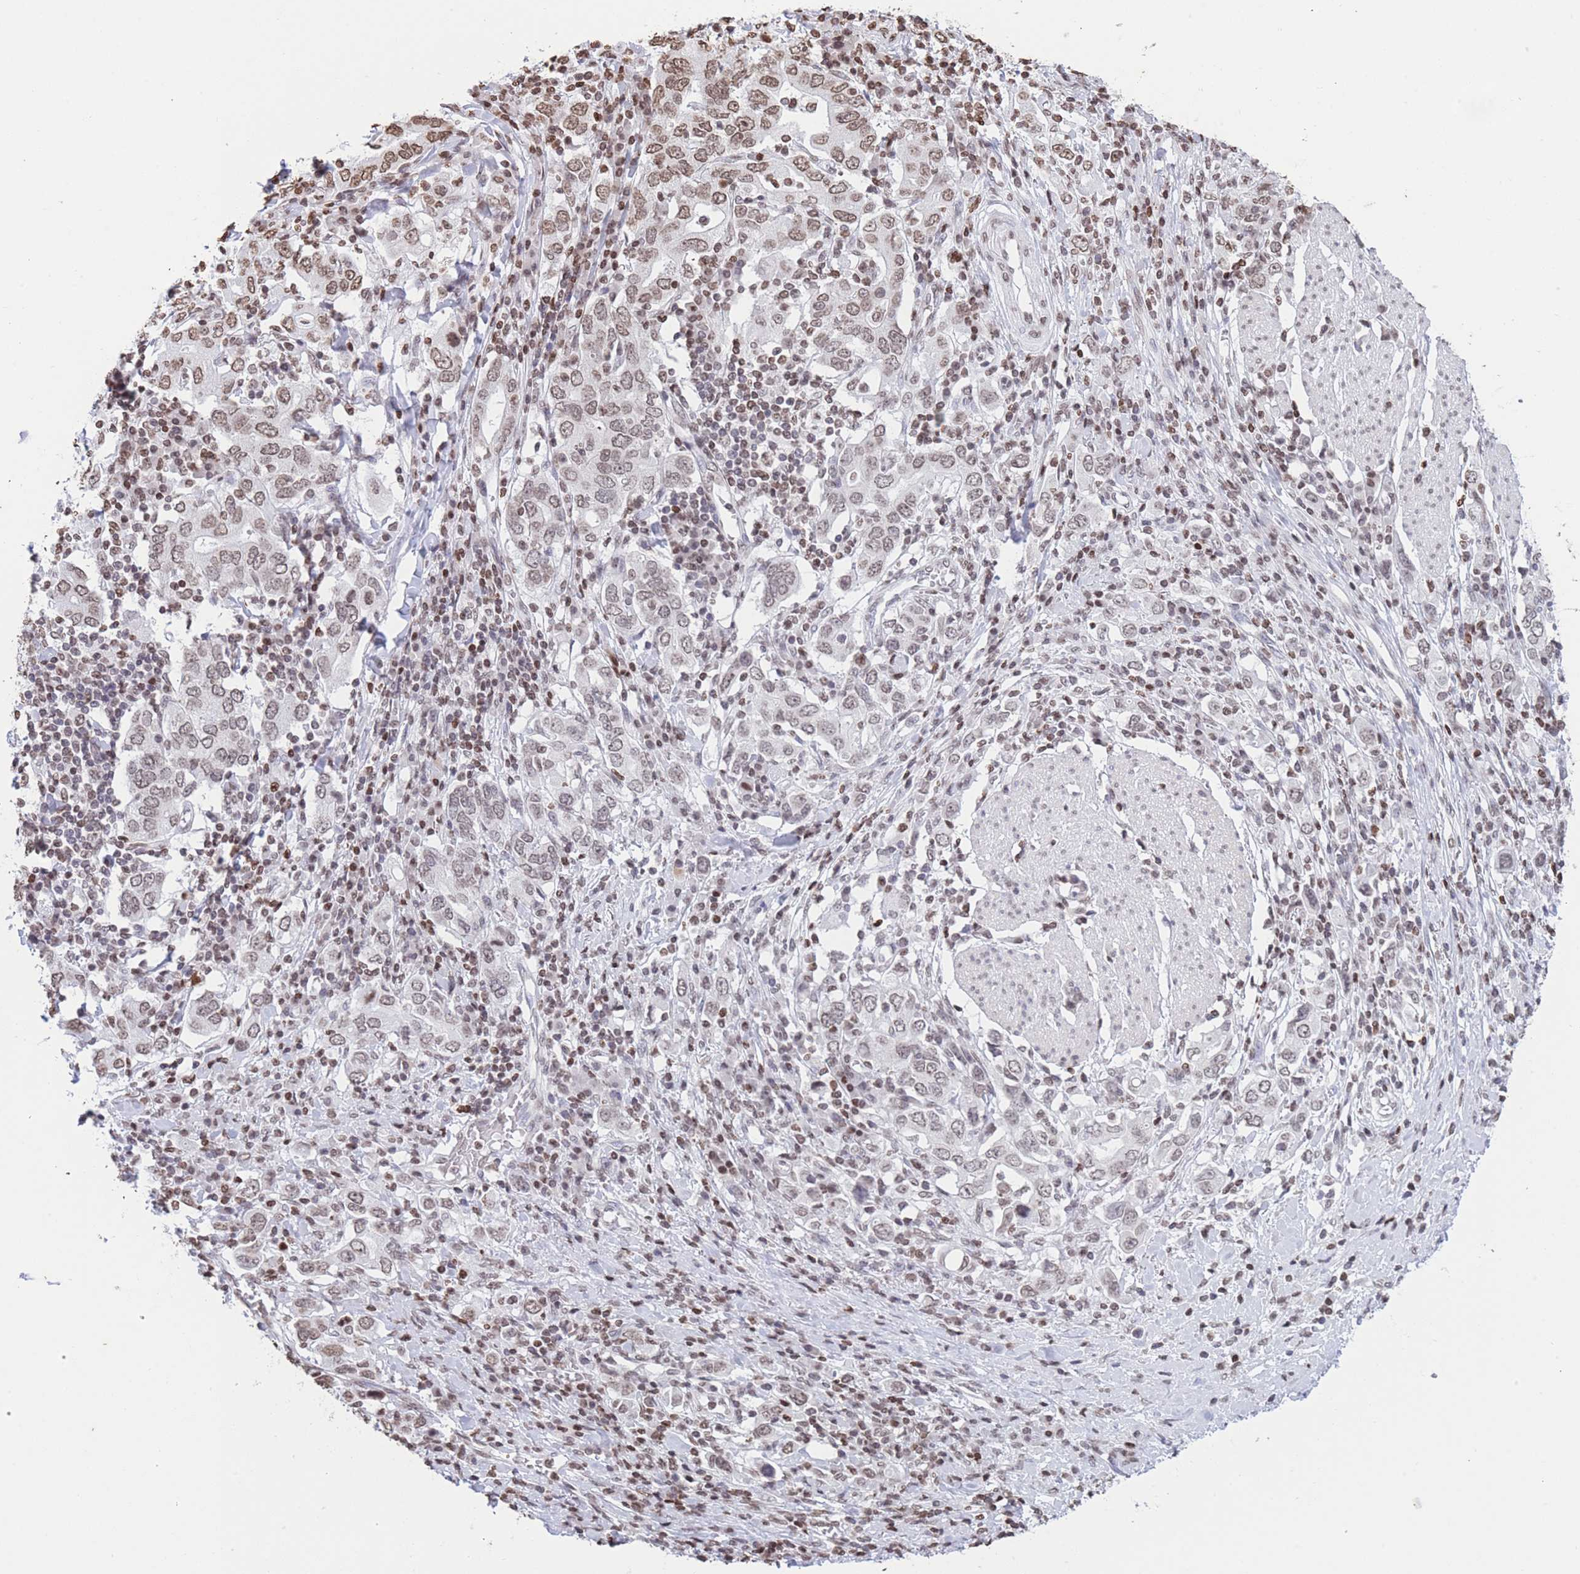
{"staining": {"intensity": "weak", "quantity": ">75%", "location": "nuclear"}, "tissue": "stomach cancer", "cell_type": "Tumor cells", "image_type": "cancer", "snomed": [{"axis": "morphology", "description": "Adenocarcinoma, NOS"}, {"axis": "topography", "description": "Stomach, upper"}, {"axis": "topography", "description": "Stomach"}], "caption": "An image of adenocarcinoma (stomach) stained for a protein demonstrates weak nuclear brown staining in tumor cells.", "gene": "H2BC11", "patient": {"sex": "male", "age": 62}}